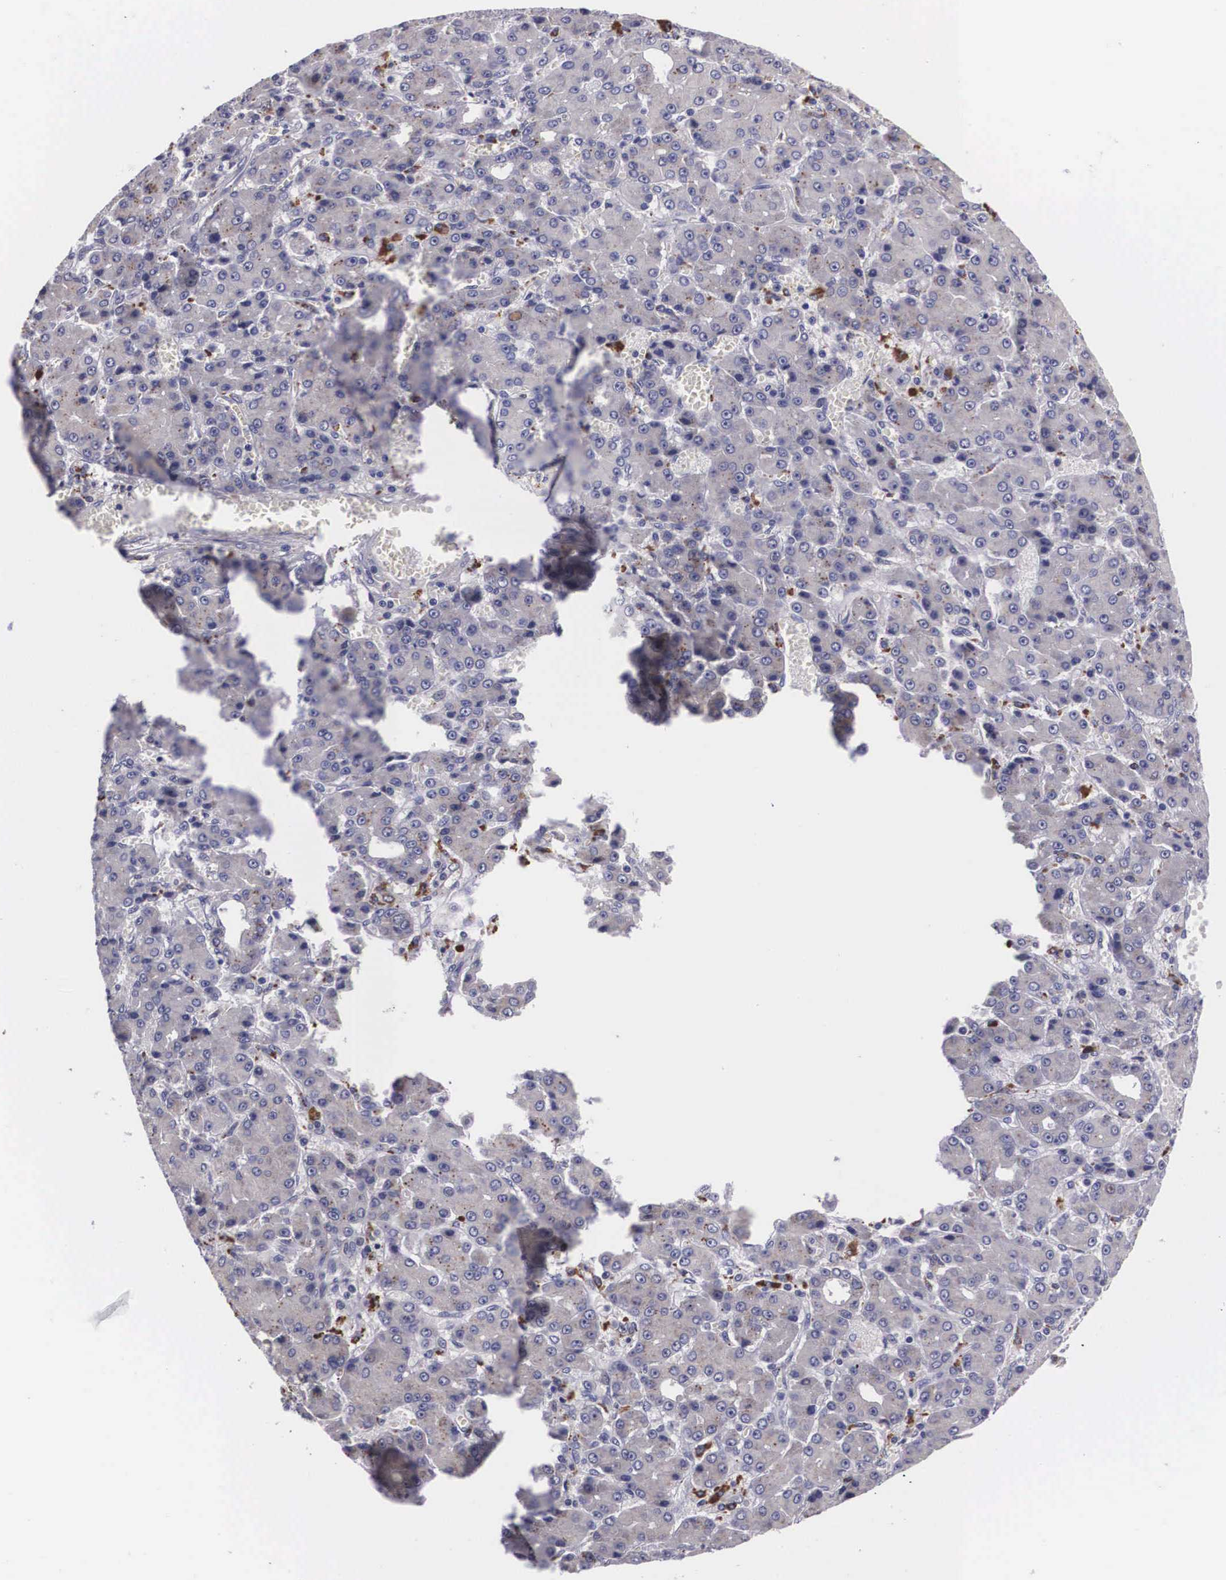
{"staining": {"intensity": "negative", "quantity": "none", "location": "none"}, "tissue": "liver cancer", "cell_type": "Tumor cells", "image_type": "cancer", "snomed": [{"axis": "morphology", "description": "Carcinoma, Hepatocellular, NOS"}, {"axis": "topography", "description": "Liver"}], "caption": "Protein analysis of liver hepatocellular carcinoma reveals no significant positivity in tumor cells.", "gene": "CRELD2", "patient": {"sex": "male", "age": 69}}